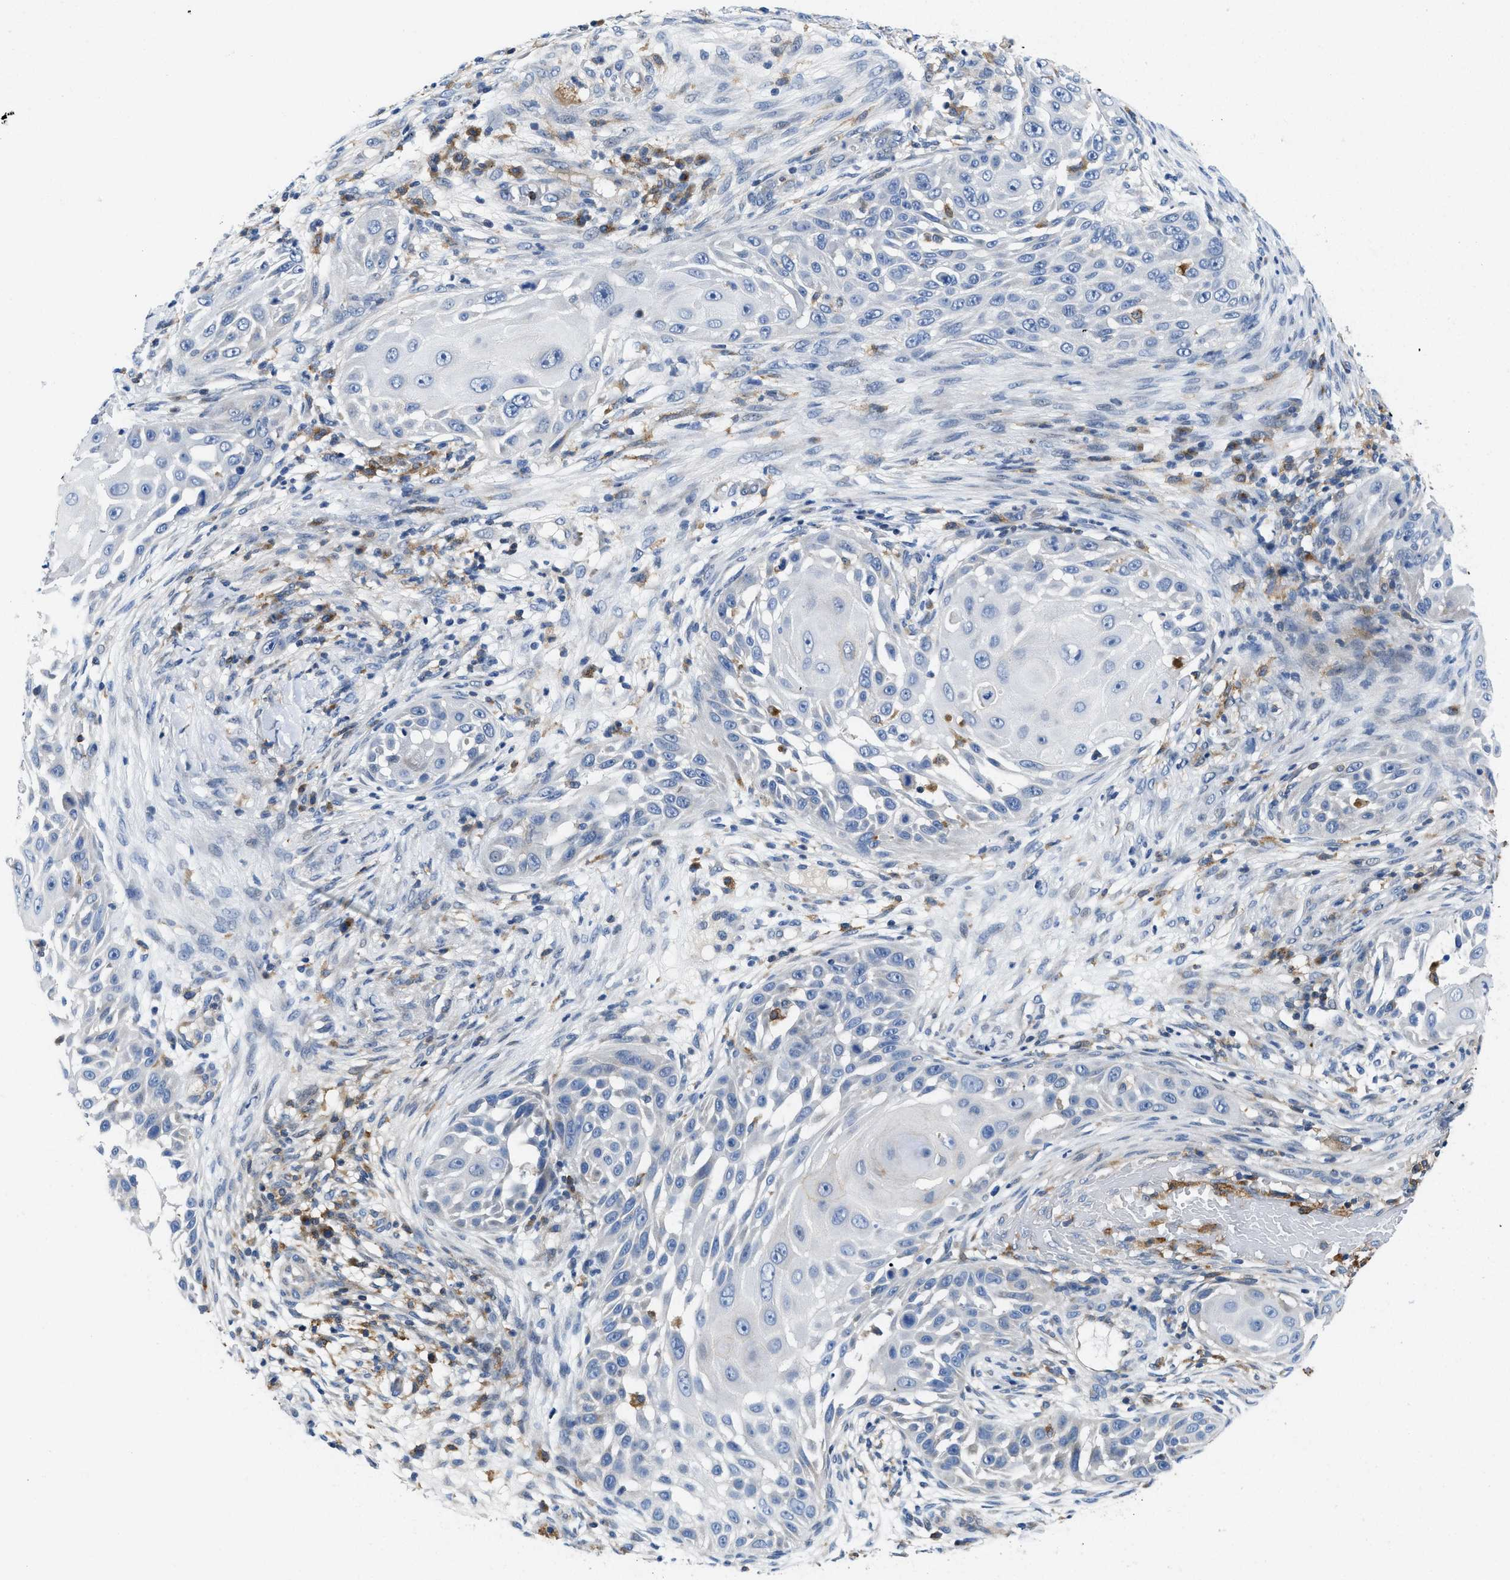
{"staining": {"intensity": "negative", "quantity": "none", "location": "none"}, "tissue": "skin cancer", "cell_type": "Tumor cells", "image_type": "cancer", "snomed": [{"axis": "morphology", "description": "Squamous cell carcinoma, NOS"}, {"axis": "topography", "description": "Skin"}], "caption": "A histopathology image of skin cancer (squamous cell carcinoma) stained for a protein demonstrates no brown staining in tumor cells.", "gene": "ENPP4", "patient": {"sex": "female", "age": 44}}